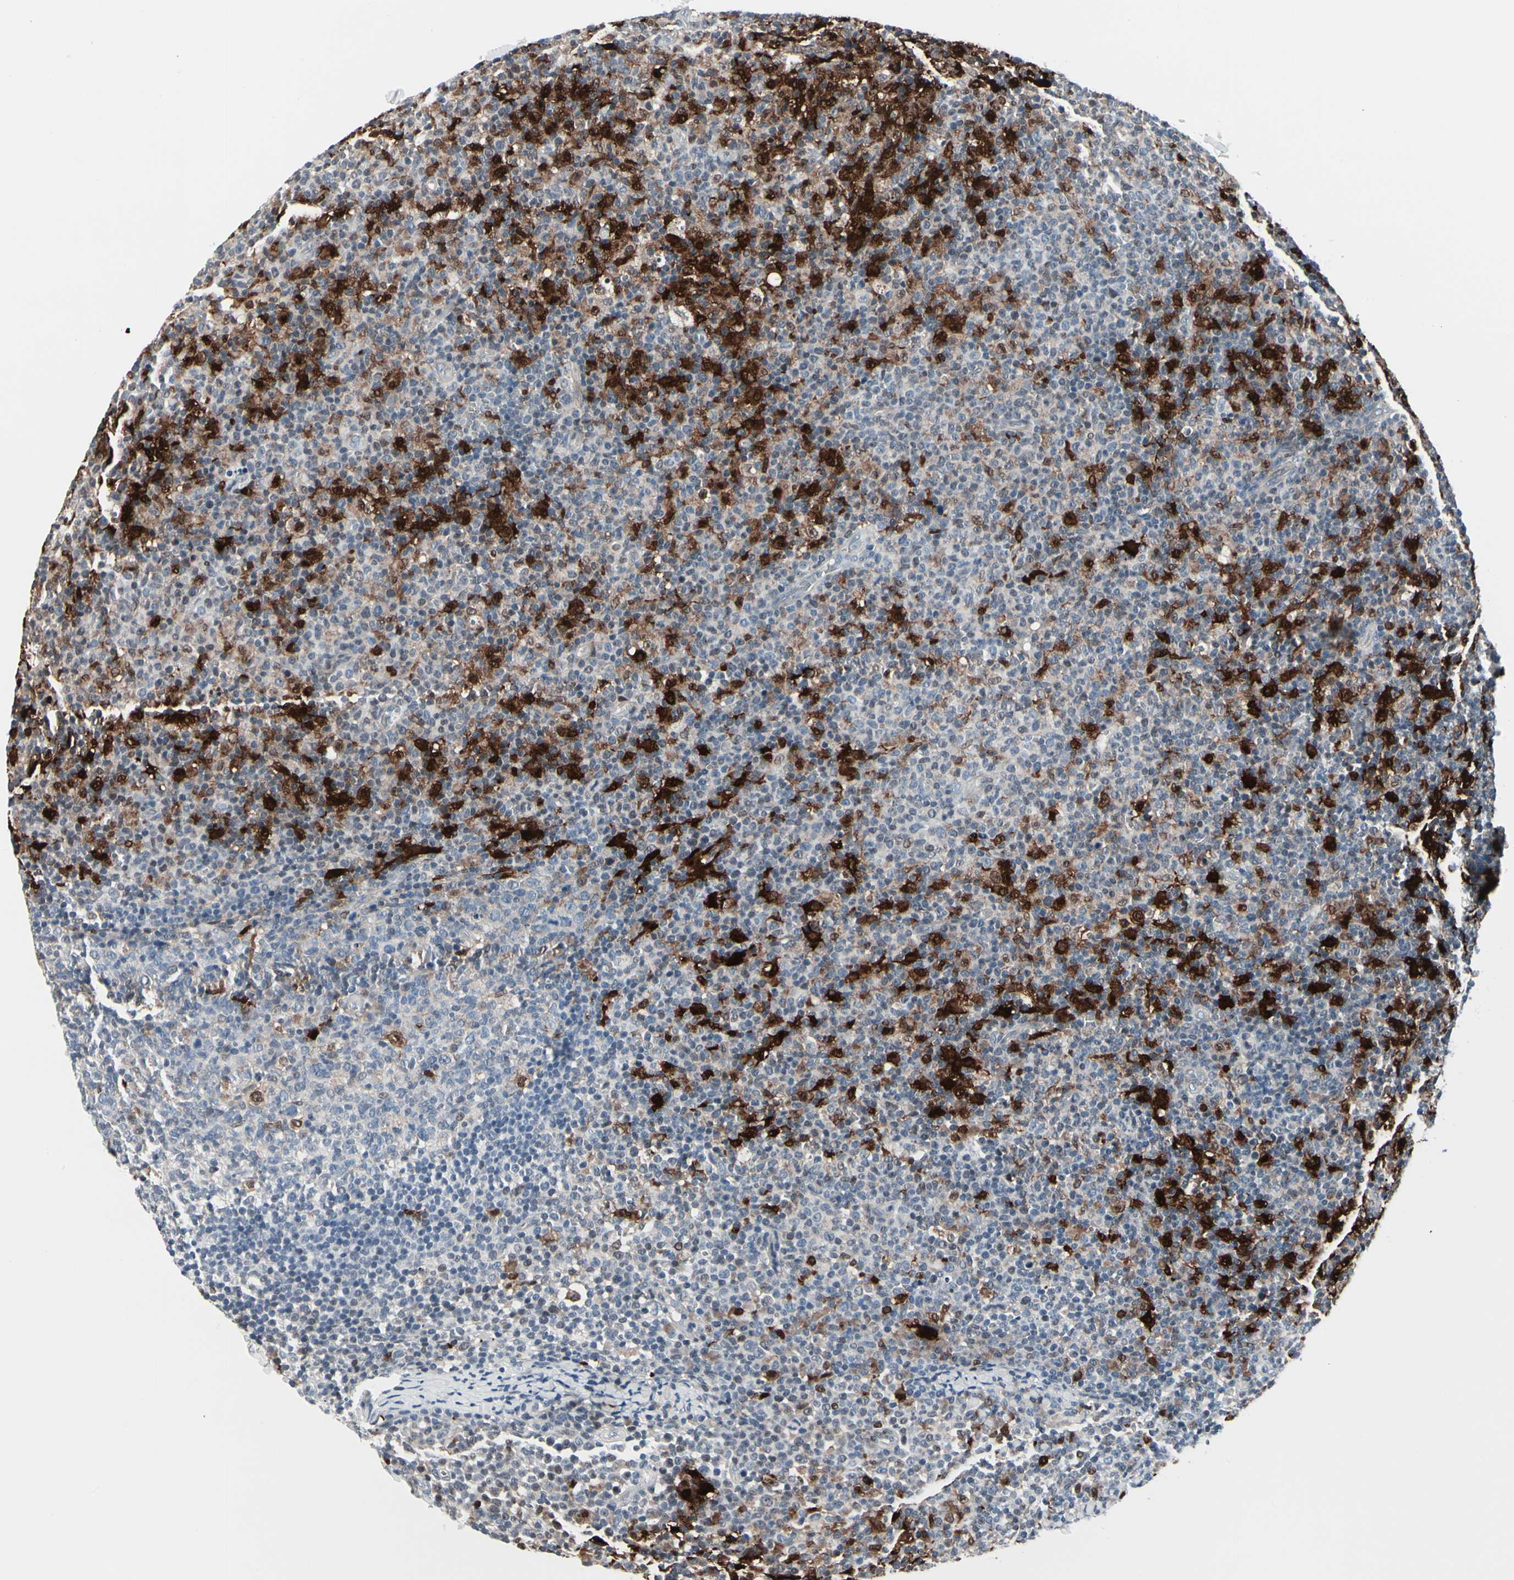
{"staining": {"intensity": "negative", "quantity": "none", "location": "none"}, "tissue": "lymph node", "cell_type": "Germinal center cells", "image_type": "normal", "snomed": [{"axis": "morphology", "description": "Normal tissue, NOS"}, {"axis": "morphology", "description": "Inflammation, NOS"}, {"axis": "topography", "description": "Lymph node"}], "caption": "An image of human lymph node is negative for staining in germinal center cells. Brightfield microscopy of immunohistochemistry (IHC) stained with DAB (brown) and hematoxylin (blue), captured at high magnification.", "gene": "TXN", "patient": {"sex": "male", "age": 55}}